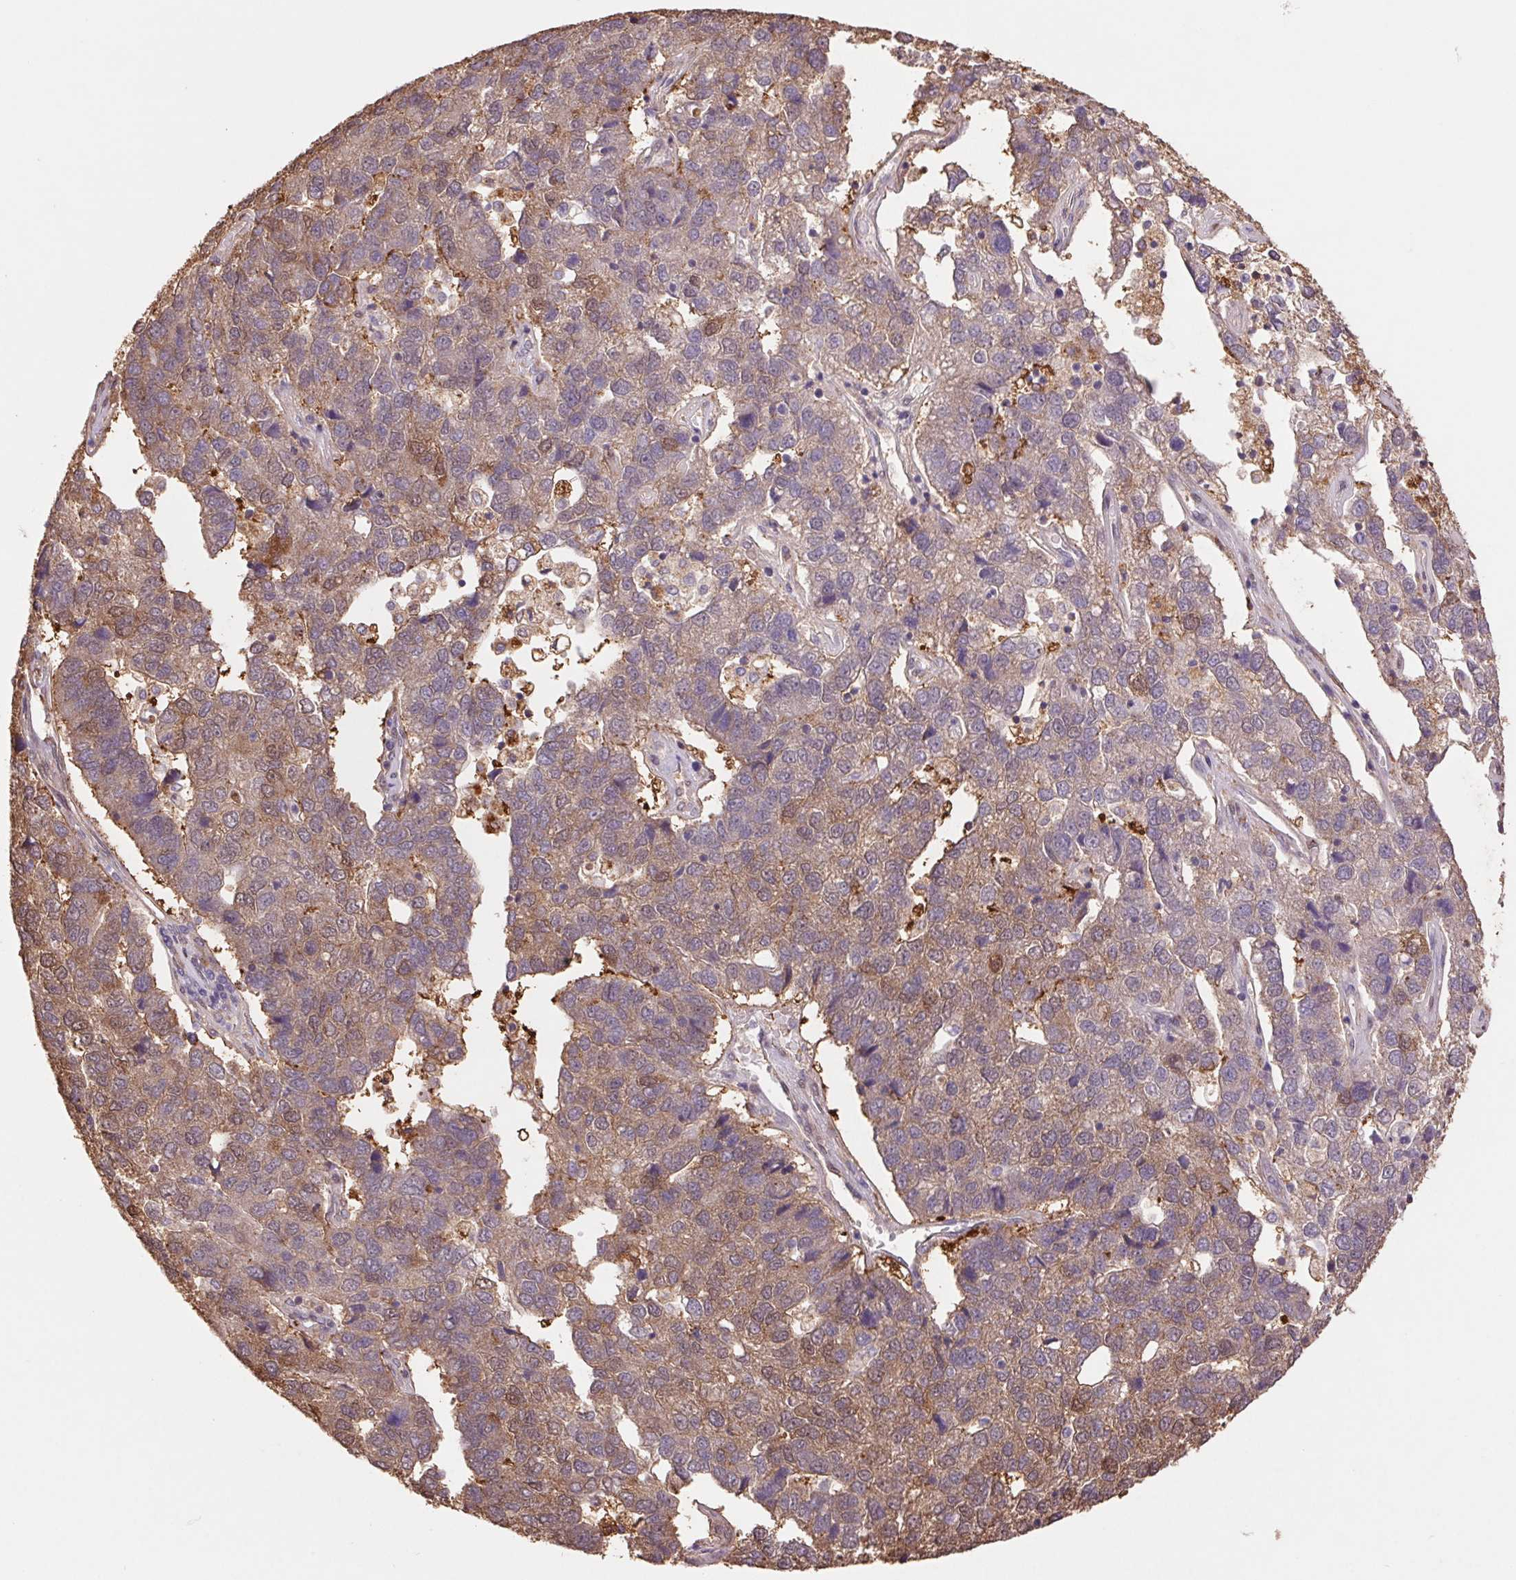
{"staining": {"intensity": "moderate", "quantity": "25%-75%", "location": "cytoplasmic/membranous,nuclear"}, "tissue": "pancreatic cancer", "cell_type": "Tumor cells", "image_type": "cancer", "snomed": [{"axis": "morphology", "description": "Adenocarcinoma, NOS"}, {"axis": "topography", "description": "Pancreas"}], "caption": "A brown stain labels moderate cytoplasmic/membranous and nuclear staining of a protein in human pancreatic cancer (adenocarcinoma) tumor cells.", "gene": "CUTA", "patient": {"sex": "female", "age": 61}}